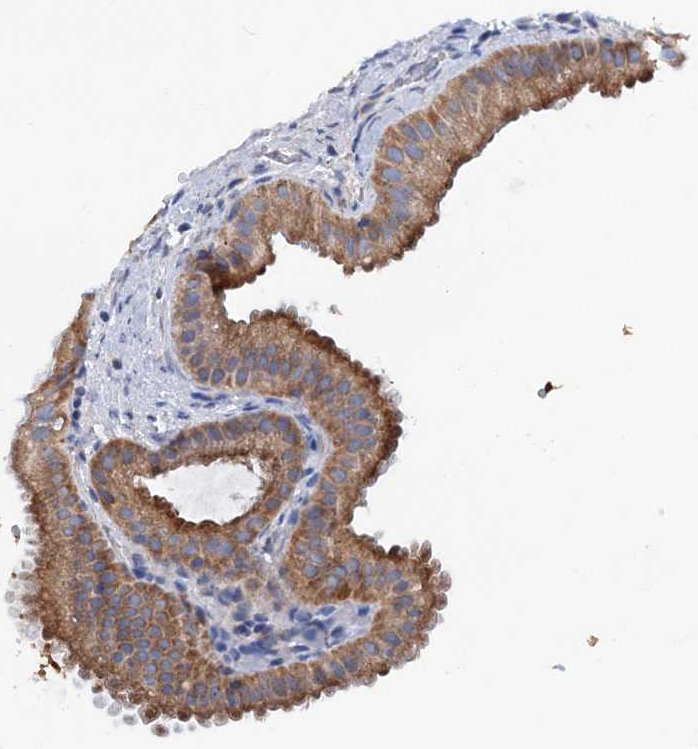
{"staining": {"intensity": "moderate", "quantity": ">75%", "location": "cytoplasmic/membranous"}, "tissue": "gallbladder", "cell_type": "Glandular cells", "image_type": "normal", "snomed": [{"axis": "morphology", "description": "Normal tissue, NOS"}, {"axis": "topography", "description": "Gallbladder"}], "caption": "Normal gallbladder demonstrates moderate cytoplasmic/membranous expression in approximately >75% of glandular cells, visualized by immunohistochemistry.", "gene": "TRIM55", "patient": {"sex": "female", "age": 30}}